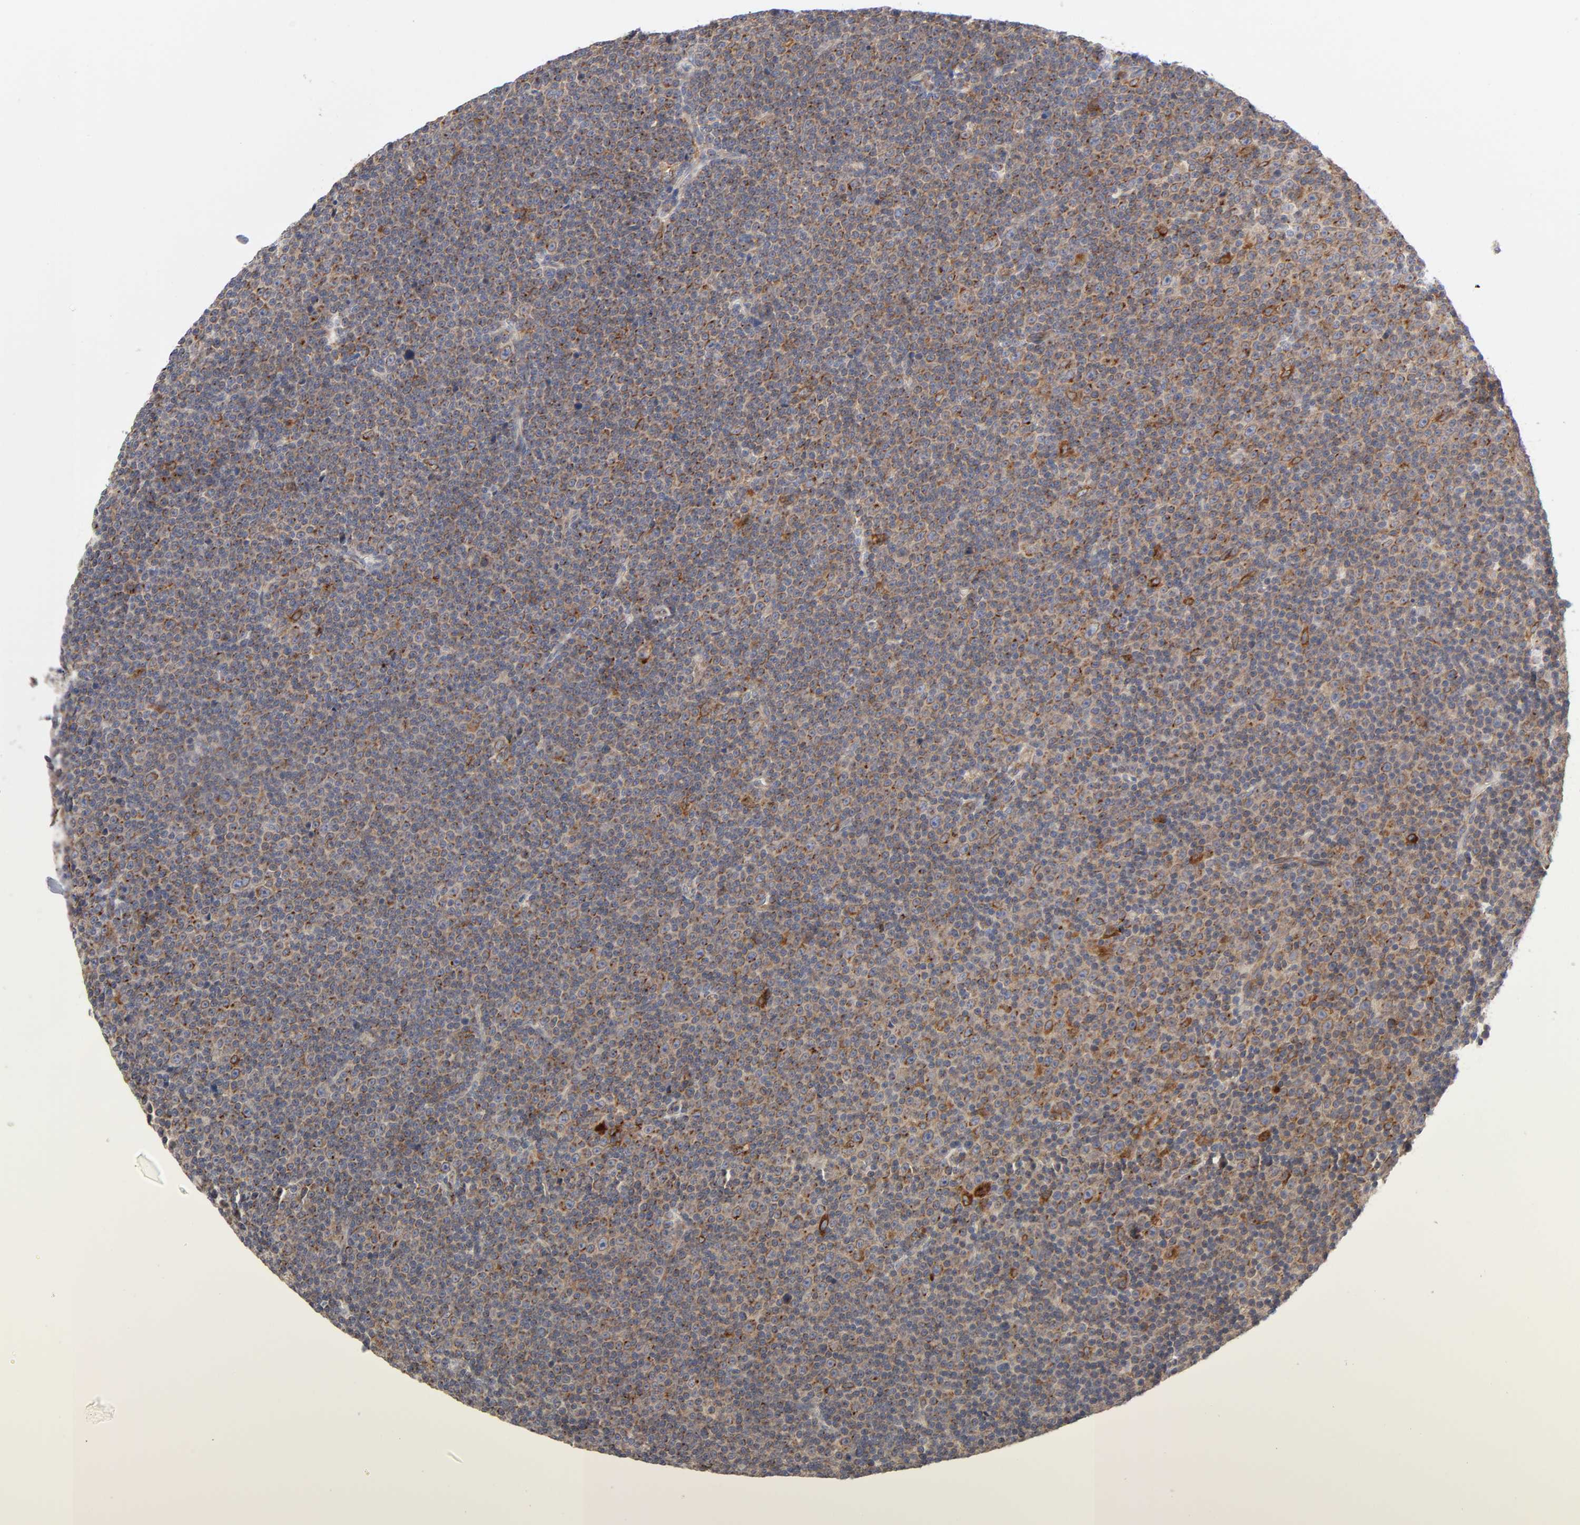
{"staining": {"intensity": "moderate", "quantity": ">75%", "location": "cytoplasmic/membranous"}, "tissue": "lymphoma", "cell_type": "Tumor cells", "image_type": "cancer", "snomed": [{"axis": "morphology", "description": "Malignant lymphoma, non-Hodgkin's type, Low grade"}, {"axis": "topography", "description": "Lymph node"}], "caption": "Protein staining shows moderate cytoplasmic/membranous staining in about >75% of tumor cells in lymphoma. The staining is performed using DAB brown chromogen to label protein expression. The nuclei are counter-stained blue using hematoxylin.", "gene": "GNPTG", "patient": {"sex": "female", "age": 67}}